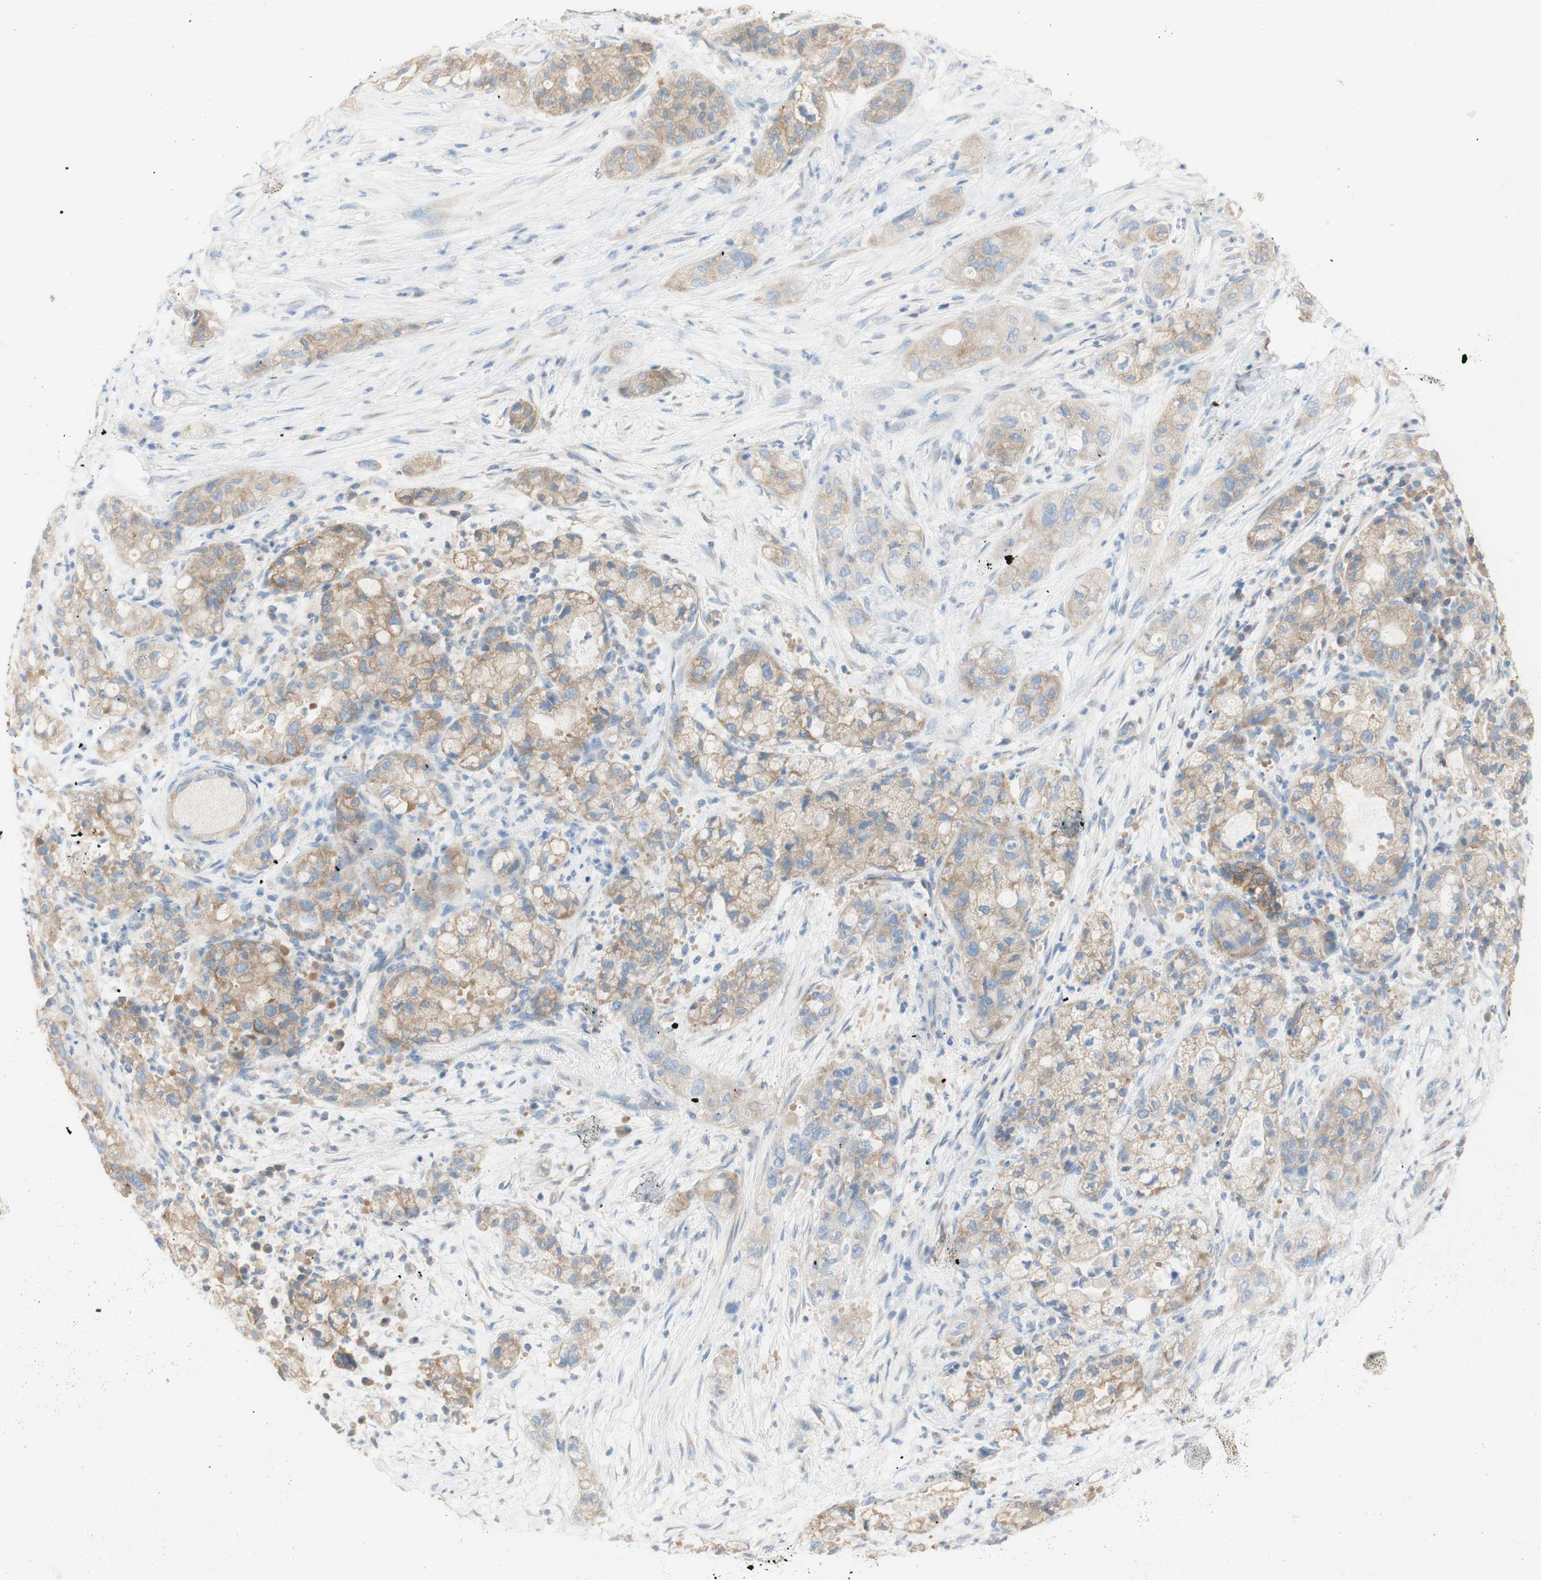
{"staining": {"intensity": "weak", "quantity": ">75%", "location": "cytoplasmic/membranous"}, "tissue": "pancreatic cancer", "cell_type": "Tumor cells", "image_type": "cancer", "snomed": [{"axis": "morphology", "description": "Adenocarcinoma, NOS"}, {"axis": "topography", "description": "Pancreas"}], "caption": "A low amount of weak cytoplasmic/membranous positivity is identified in about >75% of tumor cells in pancreatic adenocarcinoma tissue.", "gene": "ATP2B1", "patient": {"sex": "female", "age": 78}}